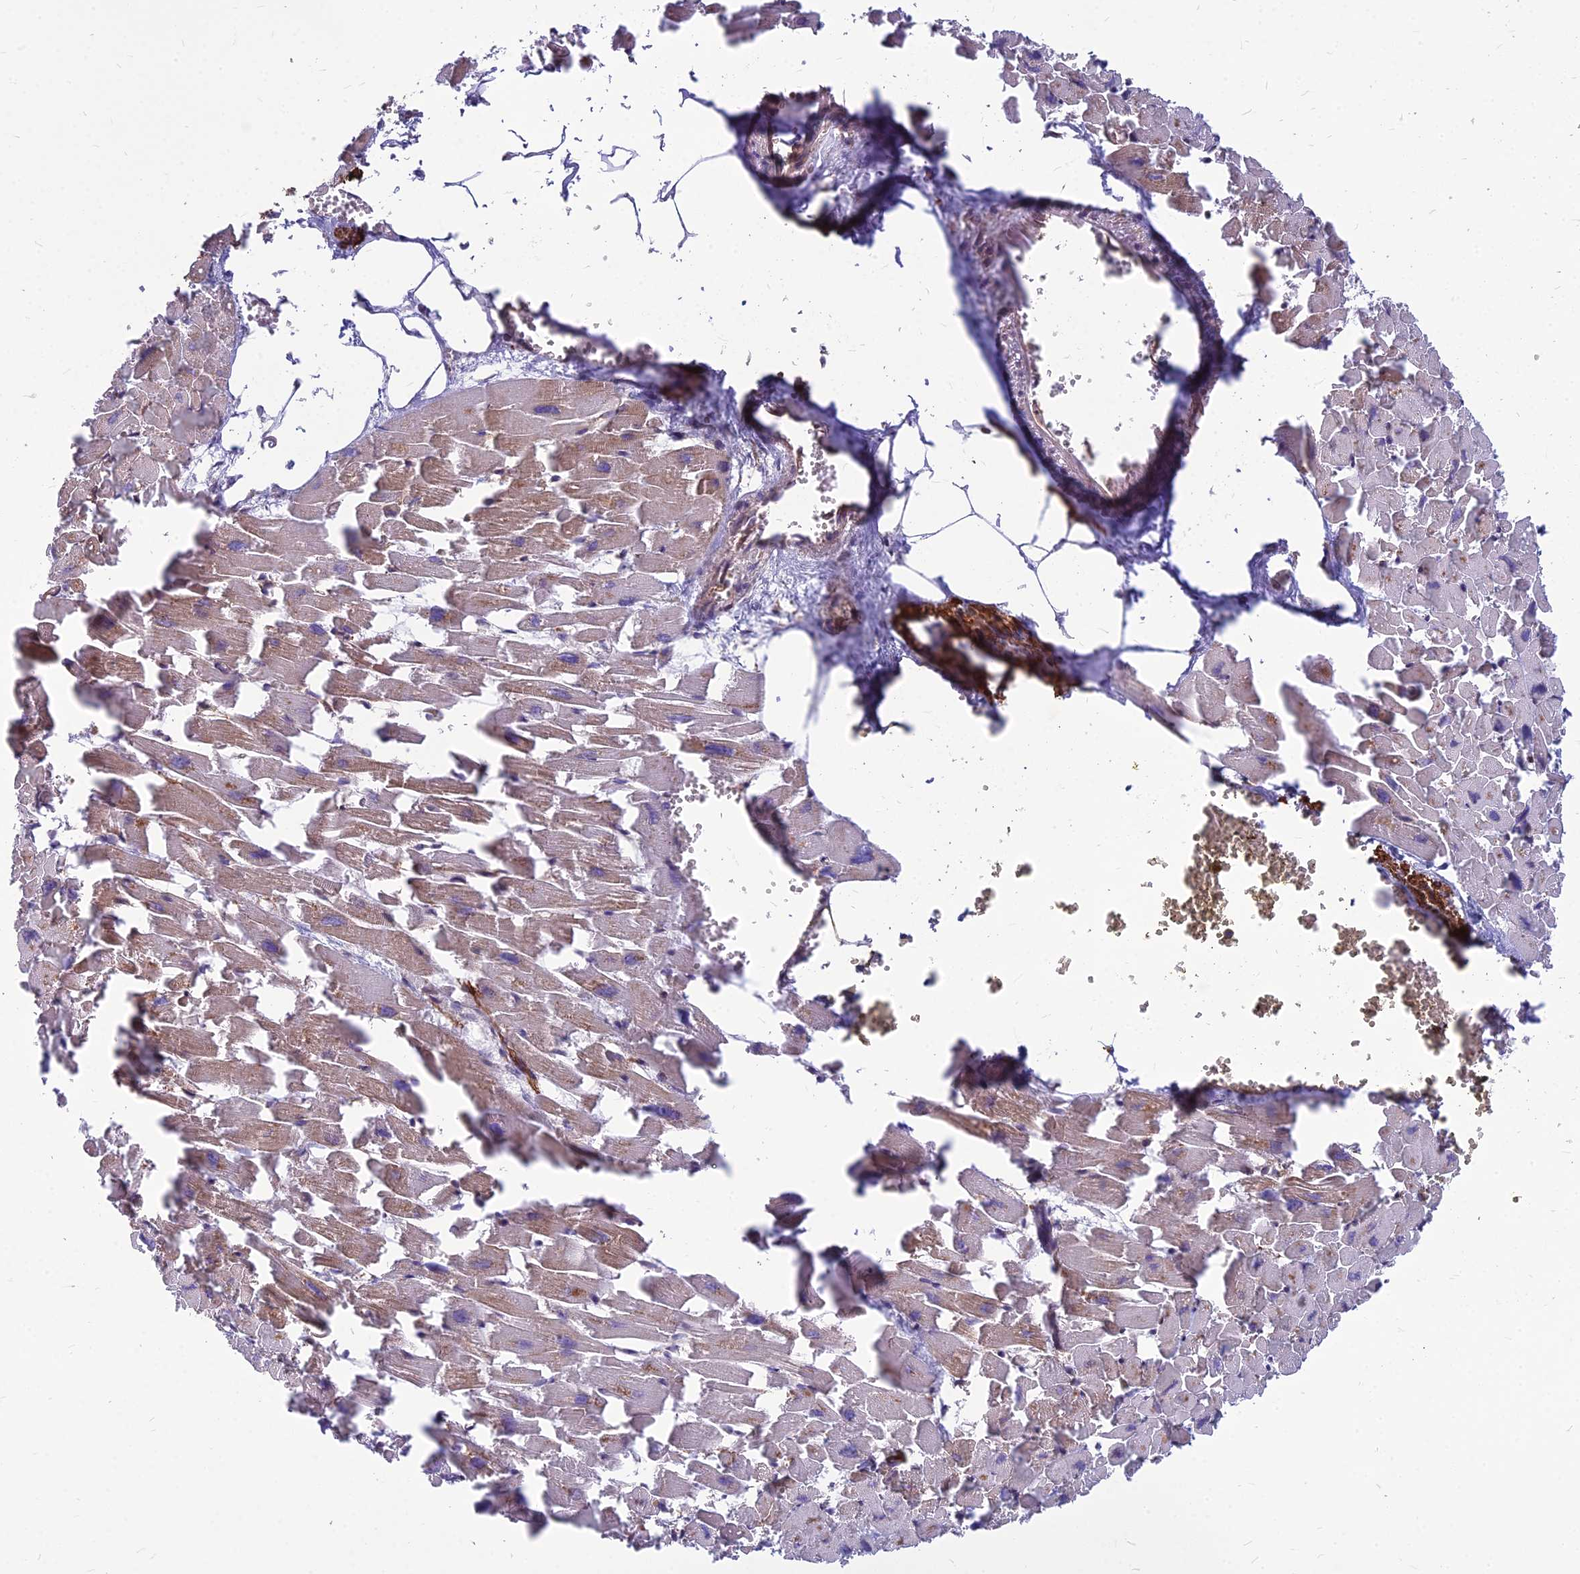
{"staining": {"intensity": "strong", "quantity": "<25%", "location": "cytoplasmic/membranous"}, "tissue": "heart muscle", "cell_type": "Cardiomyocytes", "image_type": "normal", "snomed": [{"axis": "morphology", "description": "Normal tissue, NOS"}, {"axis": "topography", "description": "Heart"}], "caption": "Cardiomyocytes show medium levels of strong cytoplasmic/membranous expression in about <25% of cells in unremarkable human heart muscle.", "gene": "LSM6", "patient": {"sex": "female", "age": 64}}